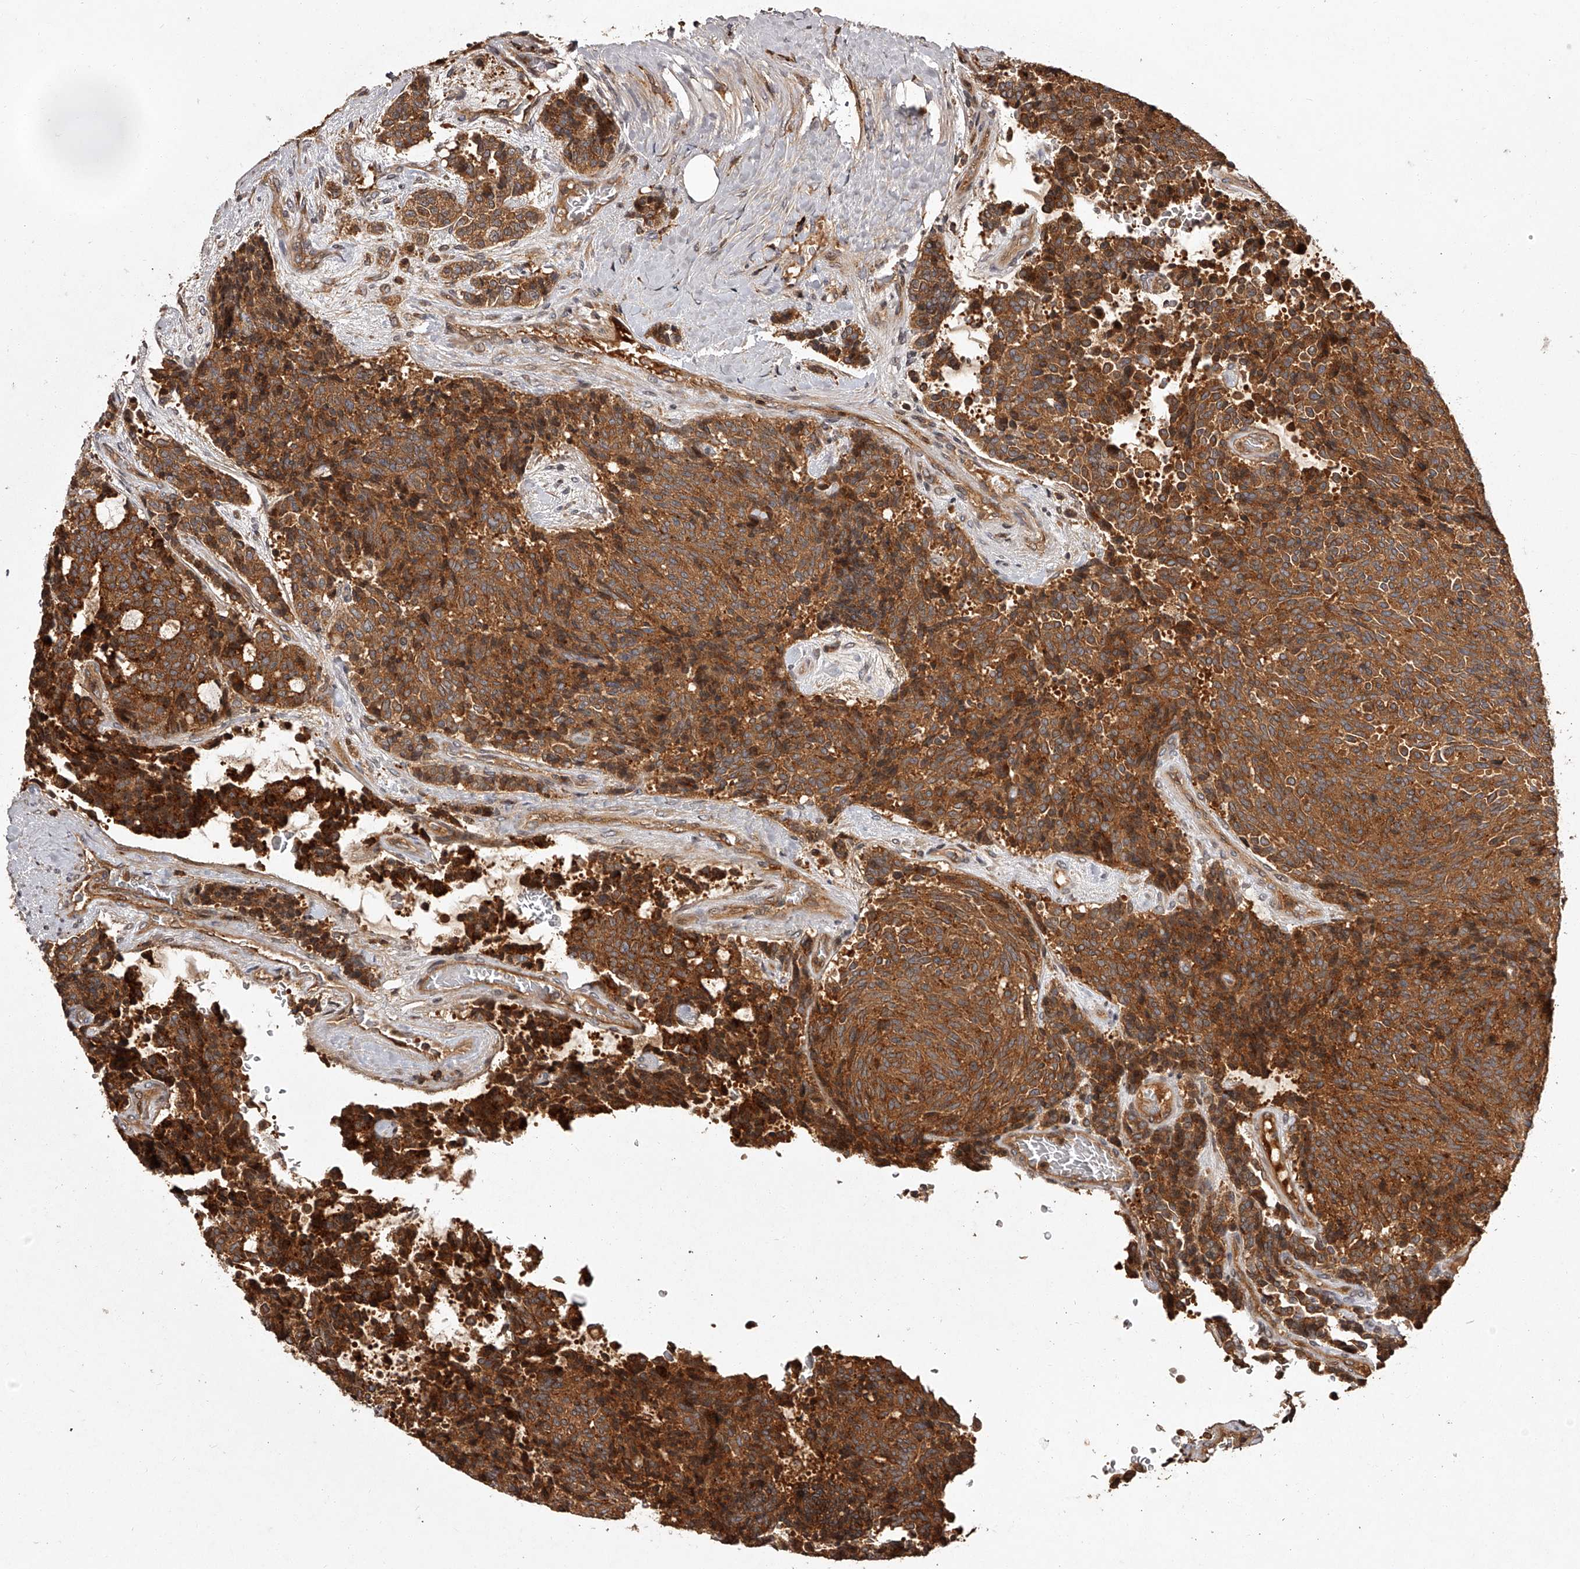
{"staining": {"intensity": "strong", "quantity": ">75%", "location": "cytoplasmic/membranous"}, "tissue": "carcinoid", "cell_type": "Tumor cells", "image_type": "cancer", "snomed": [{"axis": "morphology", "description": "Carcinoid, malignant, NOS"}, {"axis": "topography", "description": "Pancreas"}], "caption": "There is high levels of strong cytoplasmic/membranous staining in tumor cells of malignant carcinoid, as demonstrated by immunohistochemical staining (brown color).", "gene": "CRYZL1", "patient": {"sex": "female", "age": 54}}